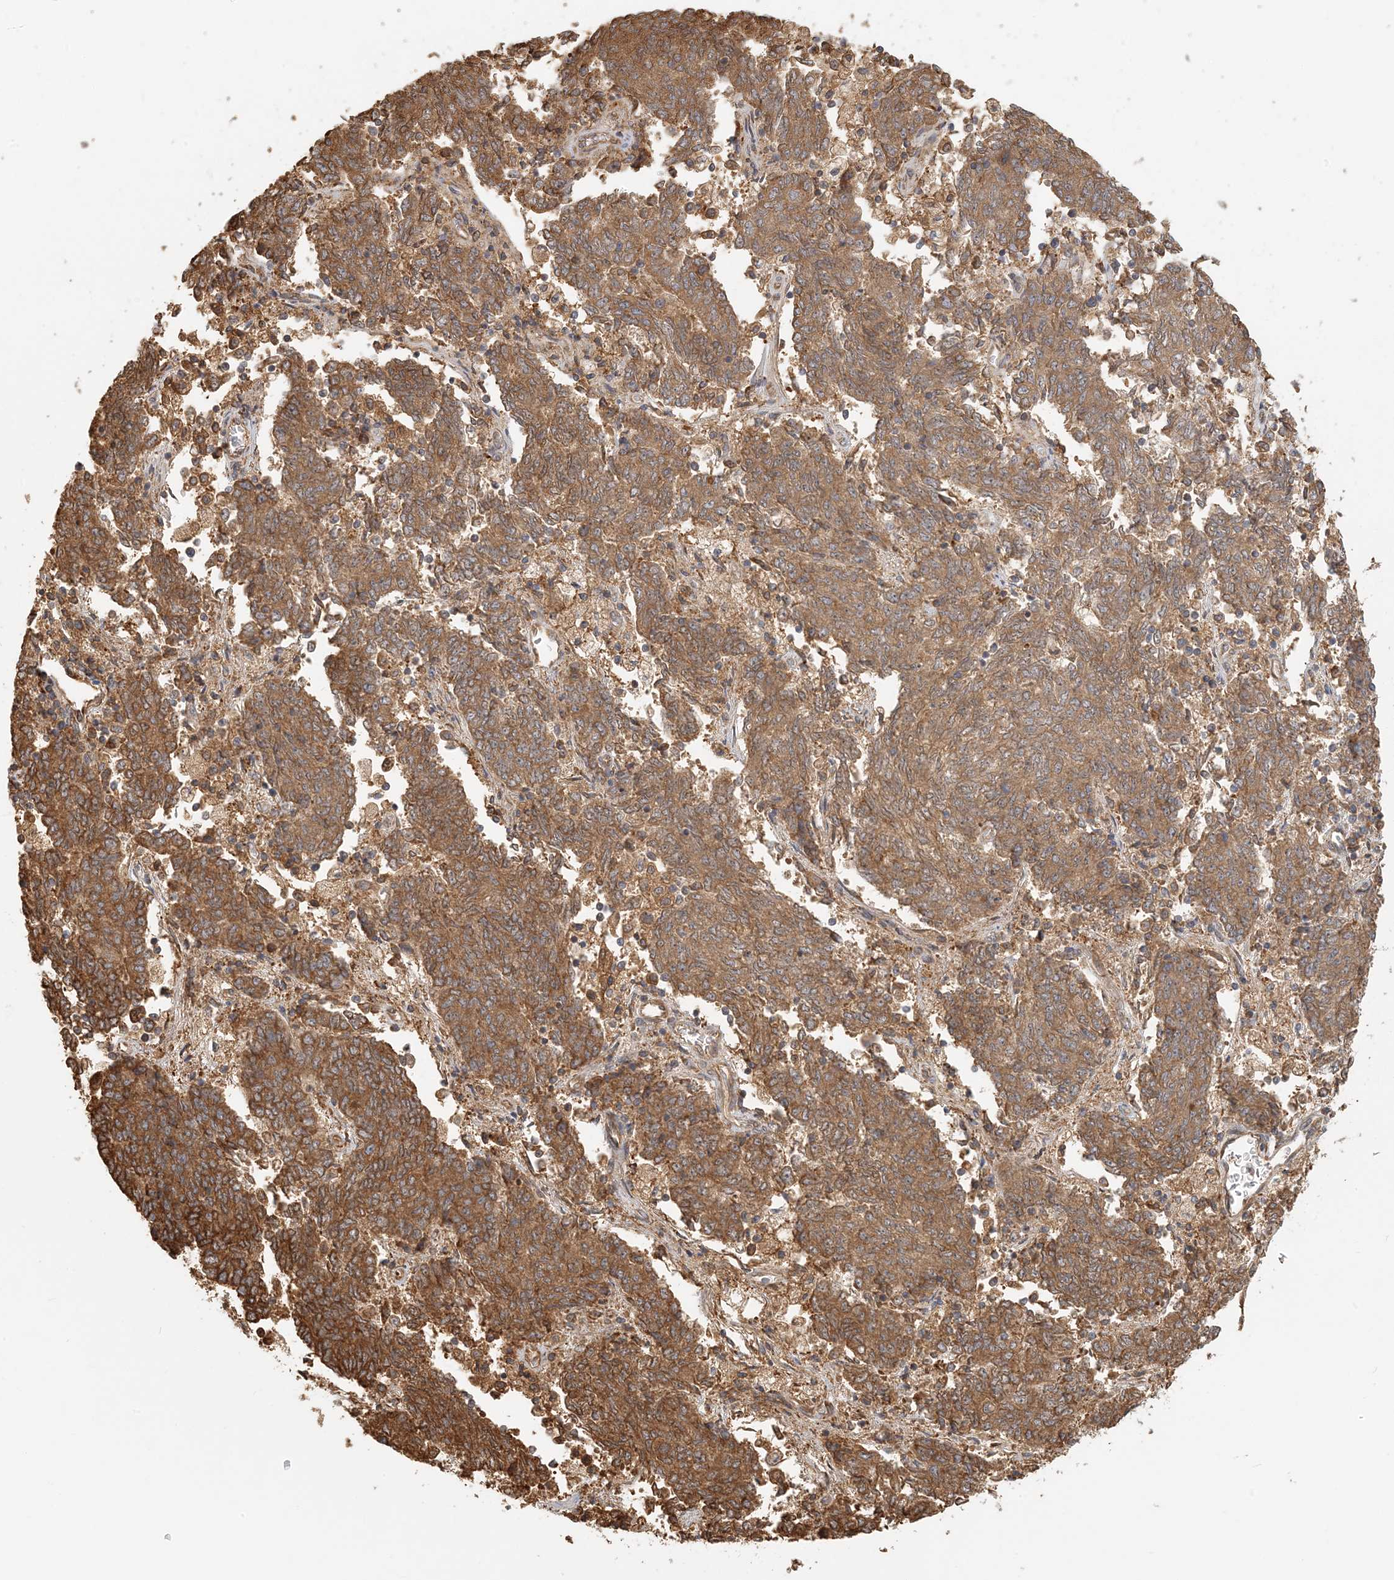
{"staining": {"intensity": "moderate", "quantity": ">75%", "location": "cytoplasmic/membranous"}, "tissue": "endometrial cancer", "cell_type": "Tumor cells", "image_type": "cancer", "snomed": [{"axis": "morphology", "description": "Adenocarcinoma, NOS"}, {"axis": "topography", "description": "Endometrium"}], "caption": "Immunohistochemistry histopathology image of neoplastic tissue: human adenocarcinoma (endometrial) stained using IHC shows medium levels of moderate protein expression localized specifically in the cytoplasmic/membranous of tumor cells, appearing as a cytoplasmic/membranous brown color.", "gene": "HNMT", "patient": {"sex": "female", "age": 80}}